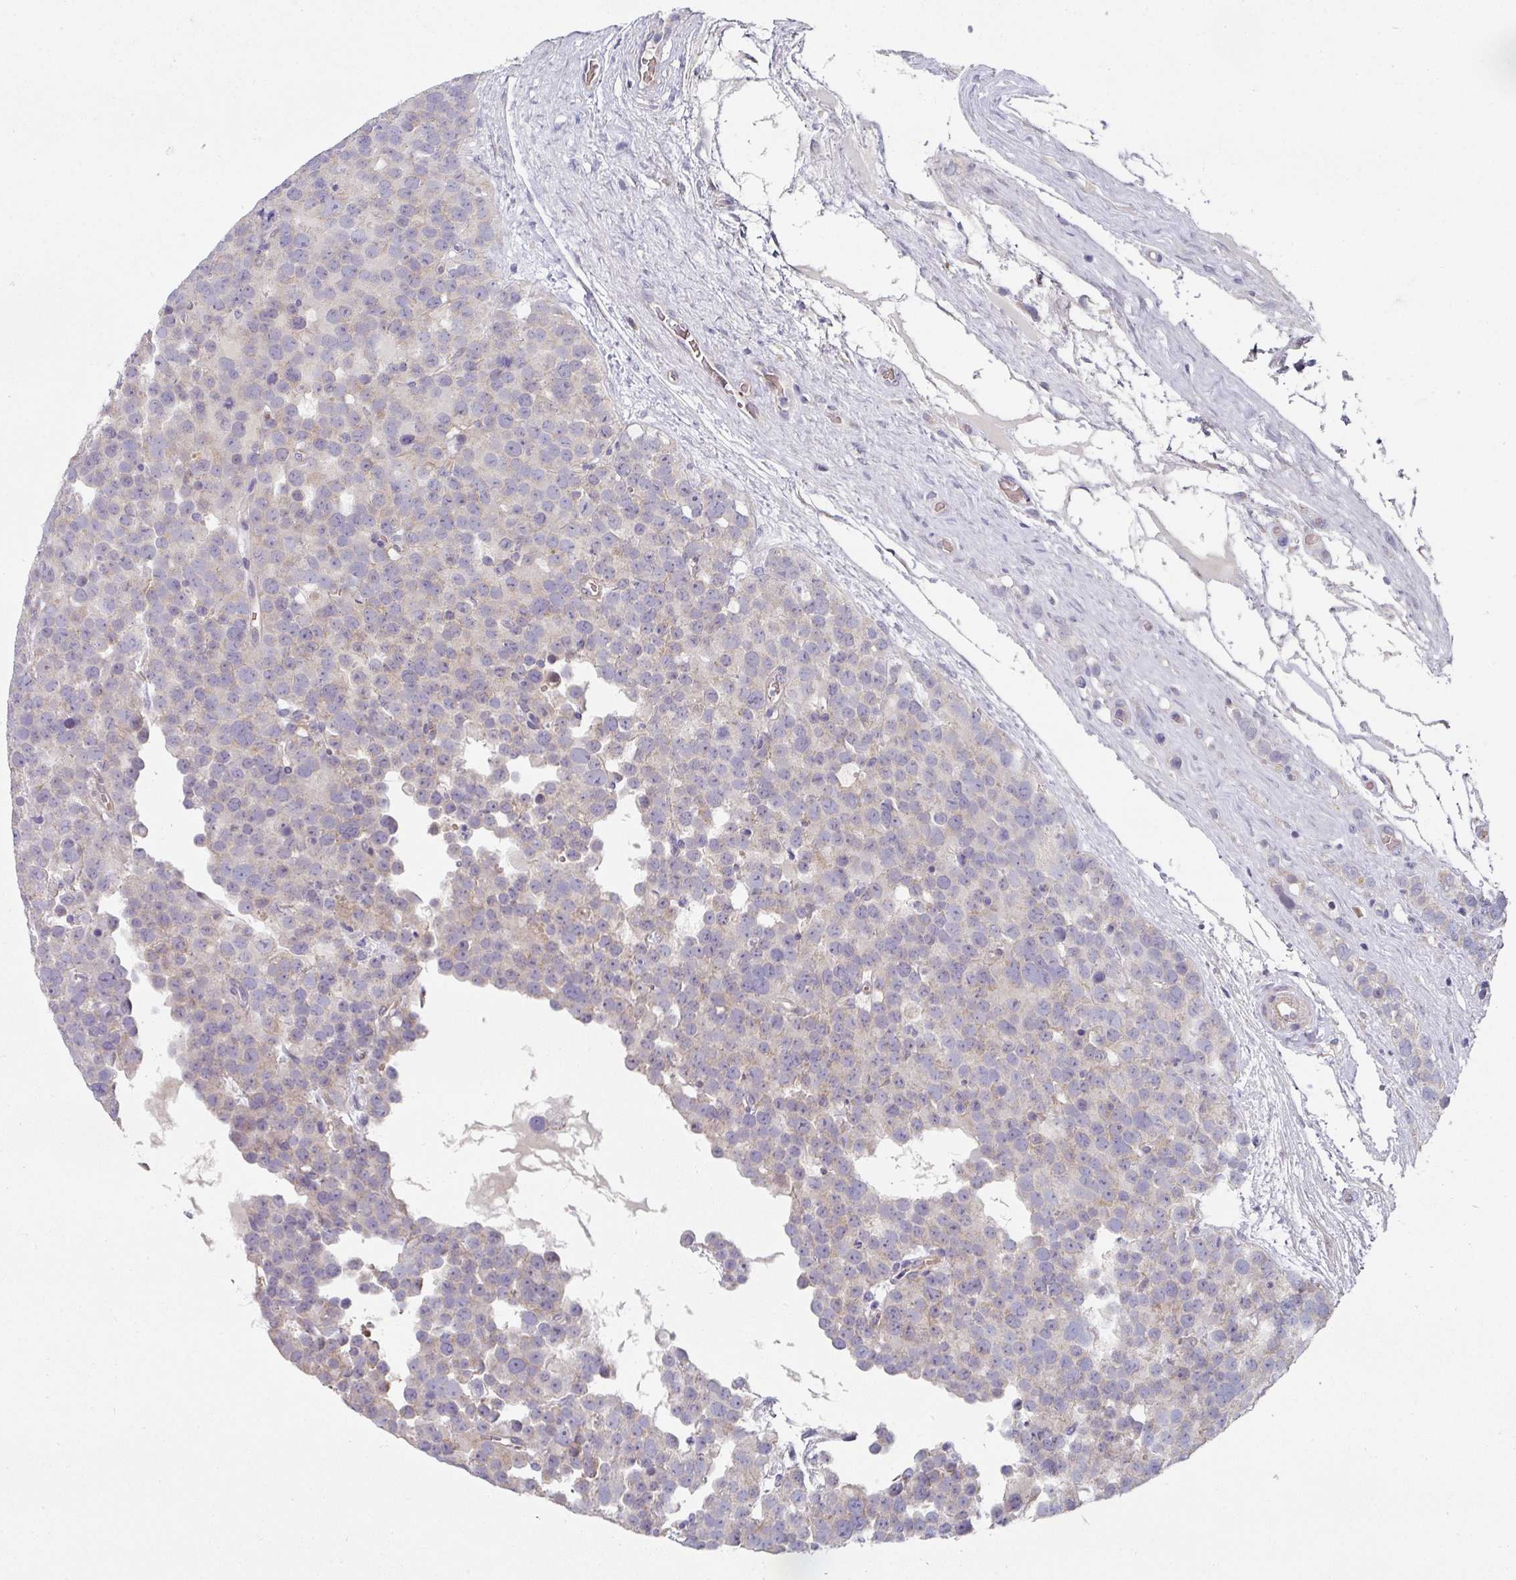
{"staining": {"intensity": "negative", "quantity": "none", "location": "none"}, "tissue": "testis cancer", "cell_type": "Tumor cells", "image_type": "cancer", "snomed": [{"axis": "morphology", "description": "Seminoma, NOS"}, {"axis": "topography", "description": "Testis"}], "caption": "Testis seminoma was stained to show a protein in brown. There is no significant expression in tumor cells.", "gene": "PYROXD2", "patient": {"sex": "male", "age": 71}}